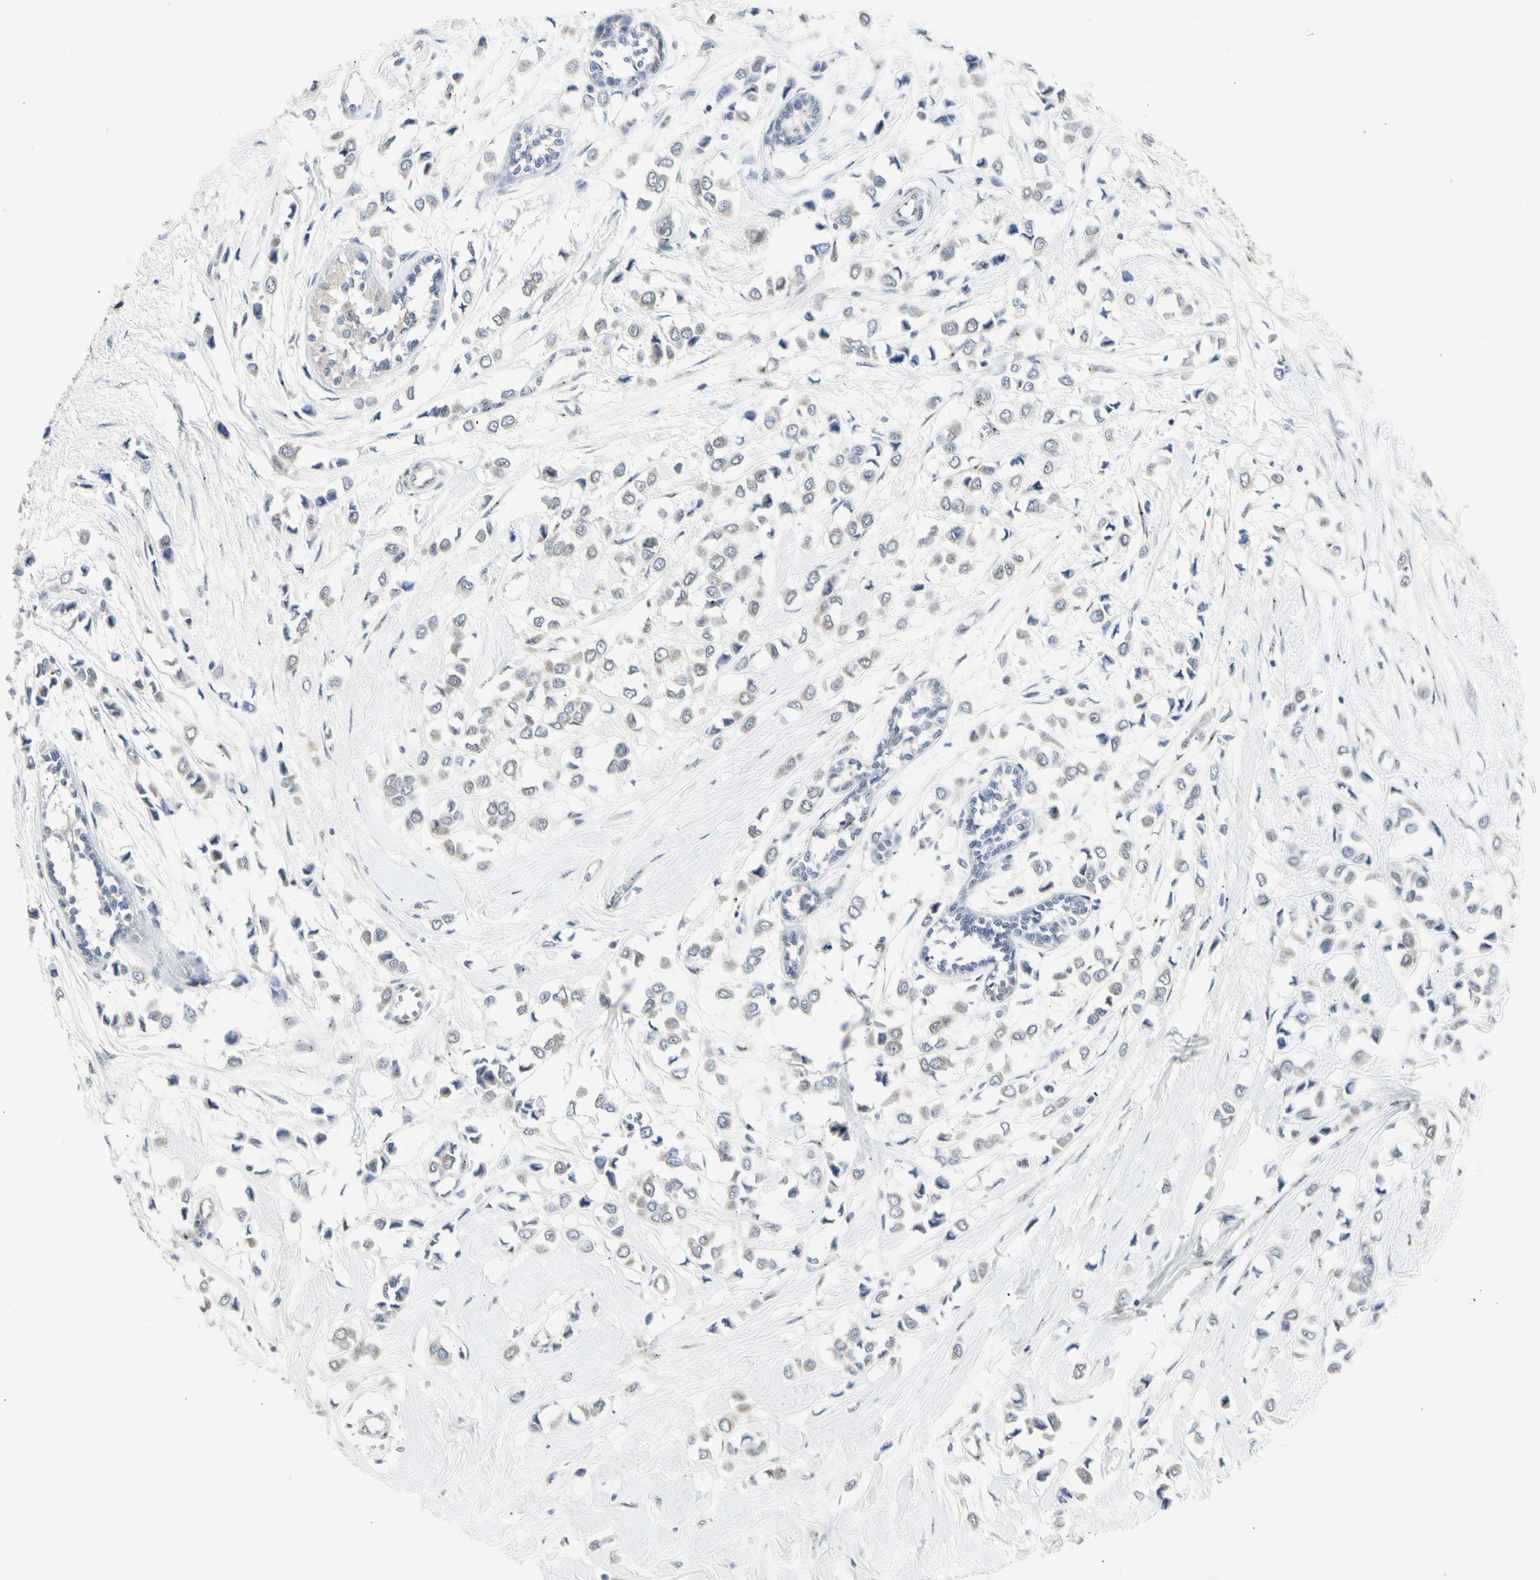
{"staining": {"intensity": "negative", "quantity": "none", "location": "none"}, "tissue": "breast cancer", "cell_type": "Tumor cells", "image_type": "cancer", "snomed": [{"axis": "morphology", "description": "Lobular carcinoma"}, {"axis": "topography", "description": "Breast"}], "caption": "Immunohistochemistry (IHC) micrograph of neoplastic tissue: human breast cancer (lobular carcinoma) stained with DAB (3,3'-diaminobenzidine) shows no significant protein expression in tumor cells.", "gene": "DHRS7B", "patient": {"sex": "female", "age": 51}}